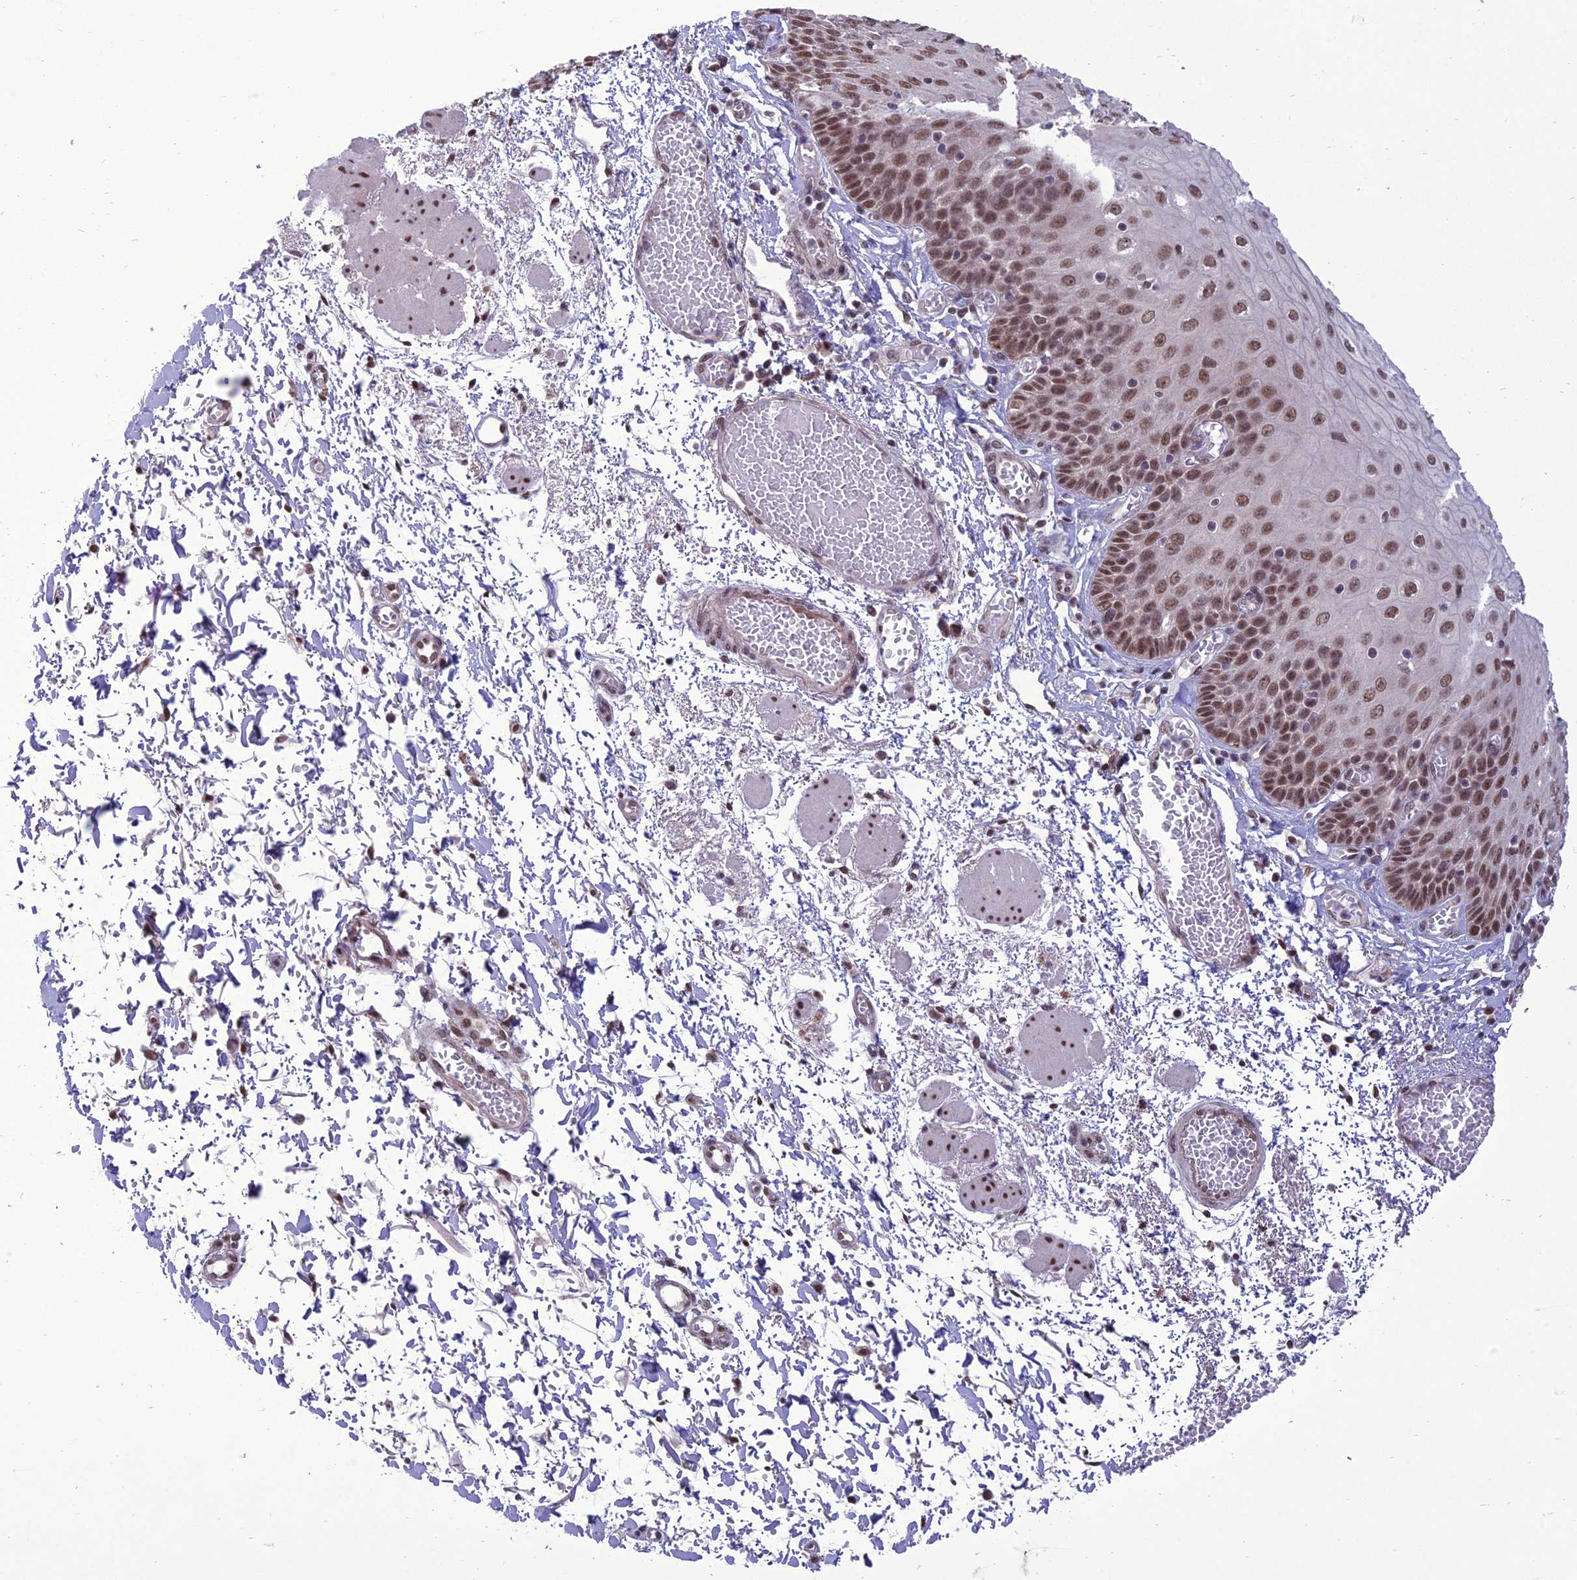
{"staining": {"intensity": "moderate", "quantity": ">75%", "location": "nuclear"}, "tissue": "esophagus", "cell_type": "Squamous epithelial cells", "image_type": "normal", "snomed": [{"axis": "morphology", "description": "Normal tissue, NOS"}, {"axis": "topography", "description": "Esophagus"}], "caption": "Immunohistochemical staining of unremarkable esophagus reveals moderate nuclear protein staining in about >75% of squamous epithelial cells.", "gene": "RANBP3", "patient": {"sex": "male", "age": 81}}